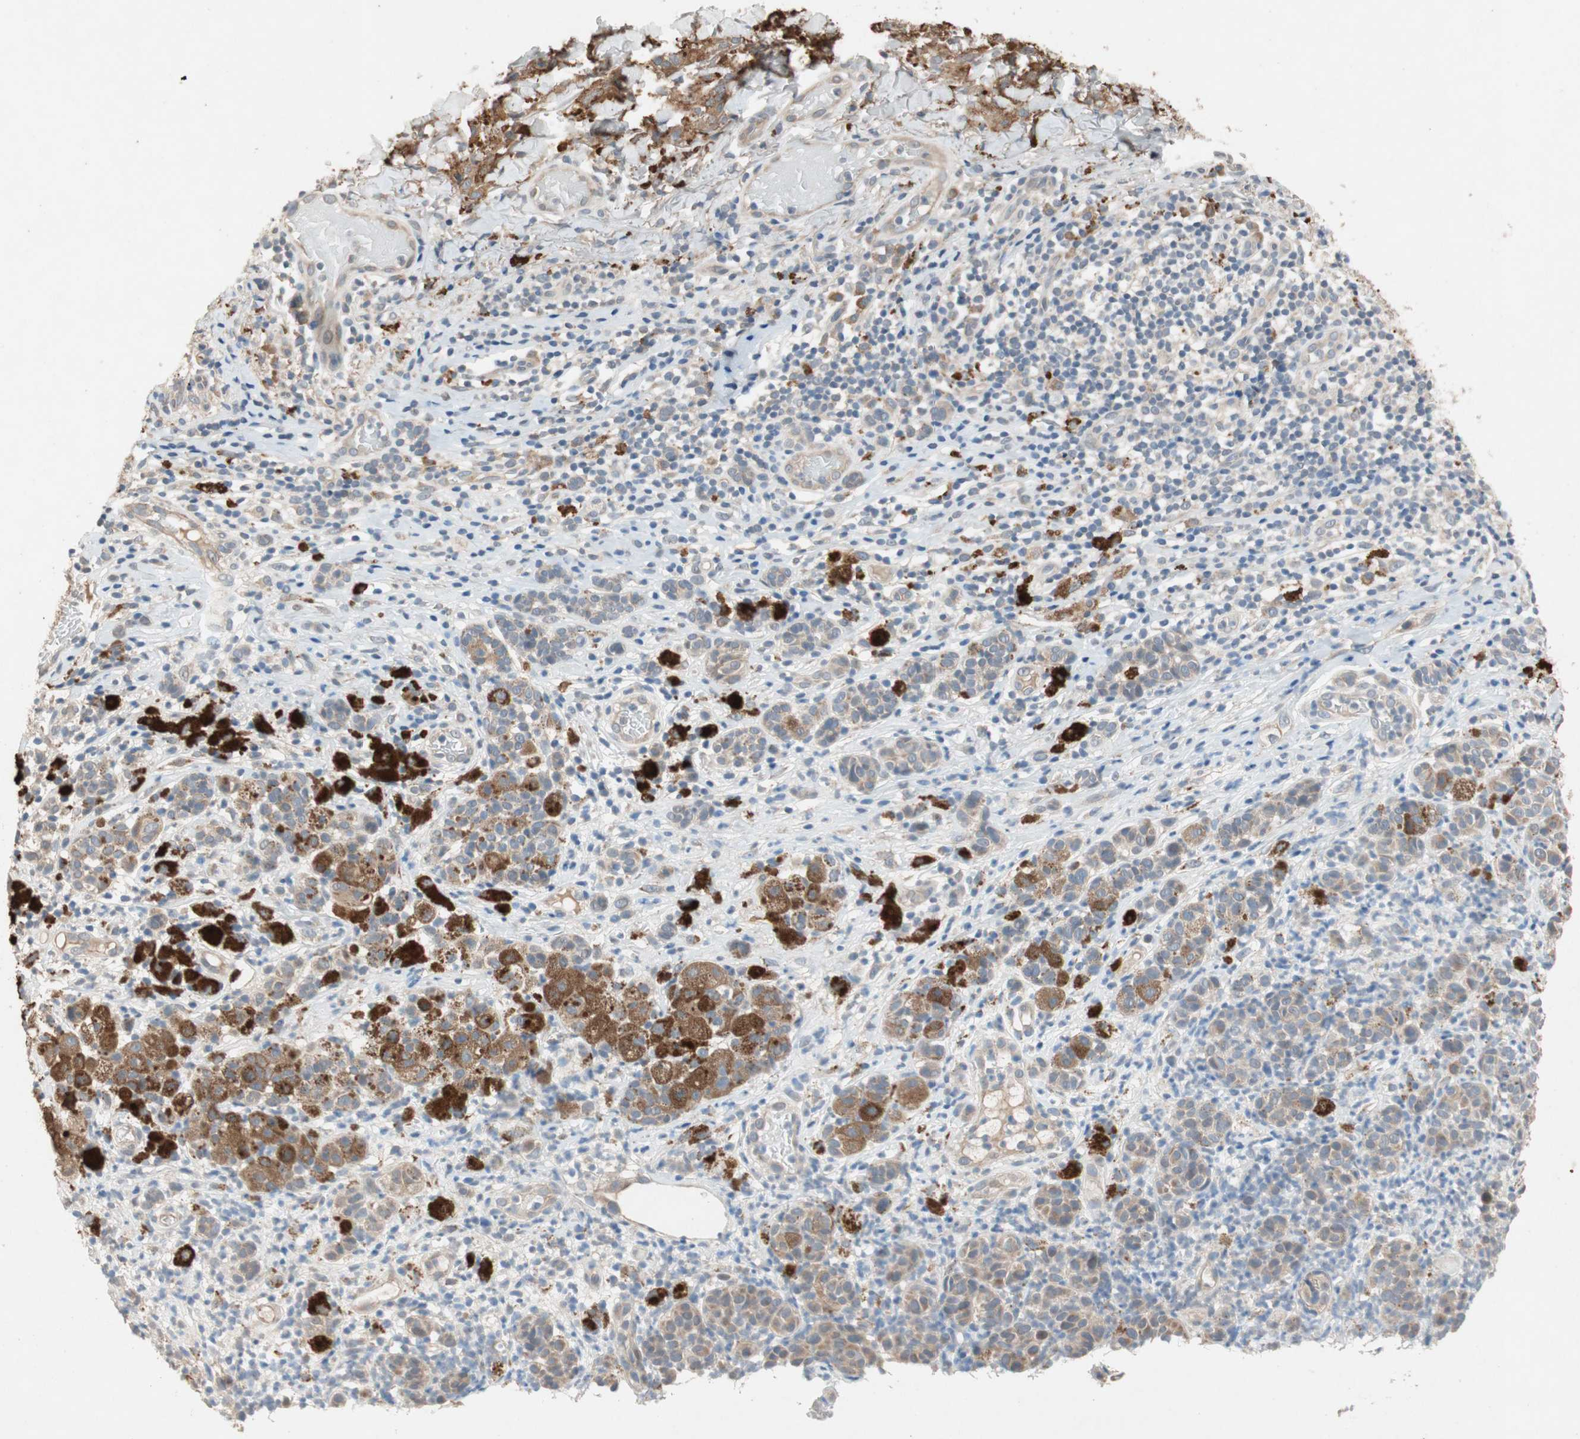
{"staining": {"intensity": "moderate", "quantity": ">75%", "location": "cytoplasmic/membranous"}, "tissue": "melanoma", "cell_type": "Tumor cells", "image_type": "cancer", "snomed": [{"axis": "morphology", "description": "Malignant melanoma, NOS"}, {"axis": "topography", "description": "Skin"}], "caption": "Melanoma tissue demonstrates moderate cytoplasmic/membranous positivity in about >75% of tumor cells Immunohistochemistry stains the protein of interest in brown and the nuclei are stained blue.", "gene": "NCLN", "patient": {"sex": "male", "age": 64}}